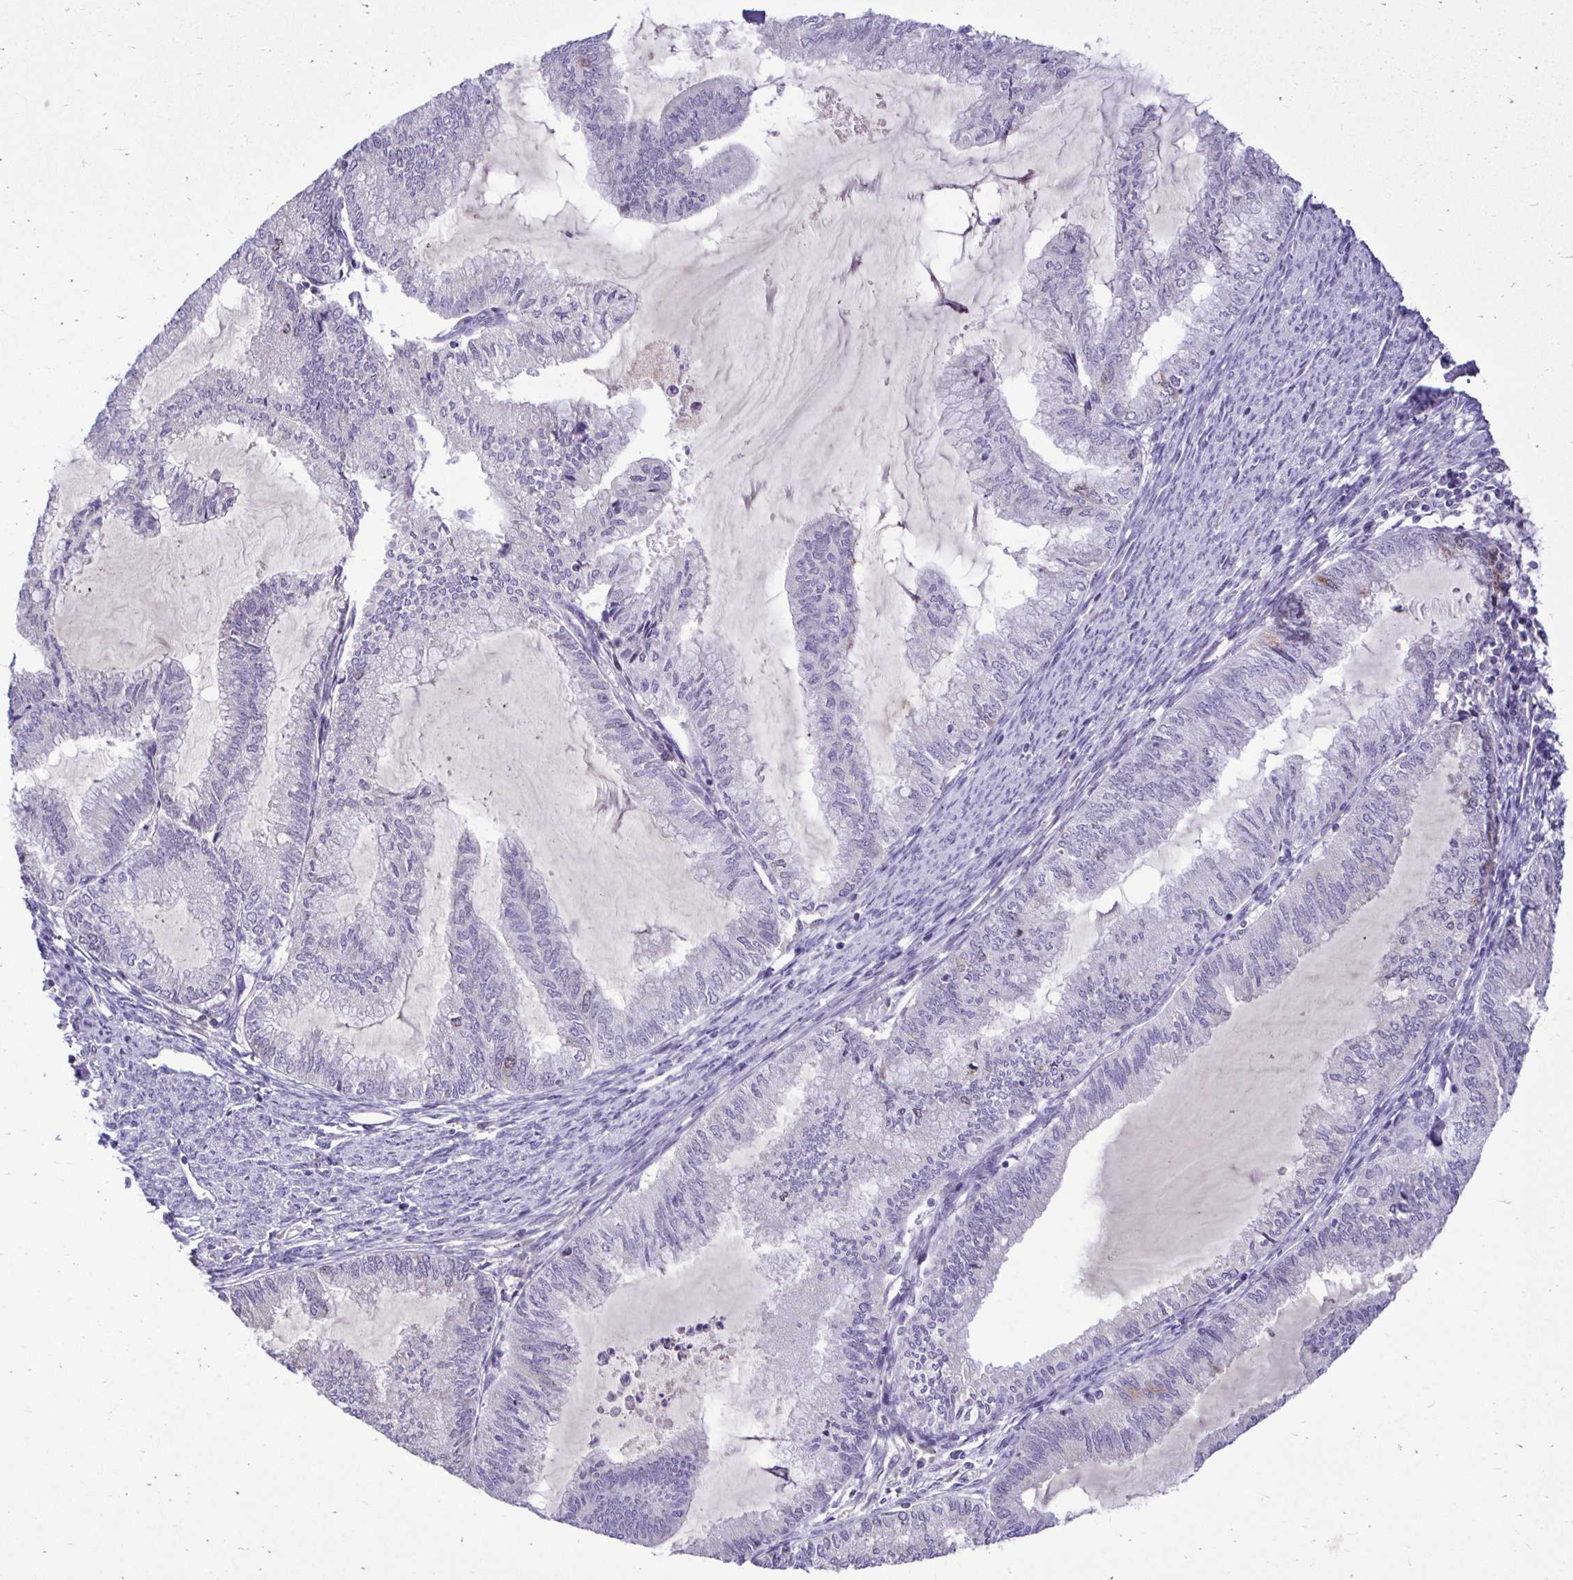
{"staining": {"intensity": "negative", "quantity": "none", "location": "none"}, "tissue": "endometrial cancer", "cell_type": "Tumor cells", "image_type": "cancer", "snomed": [{"axis": "morphology", "description": "Adenocarcinoma, NOS"}, {"axis": "topography", "description": "Endometrium"}], "caption": "IHC of human endometrial adenocarcinoma shows no expression in tumor cells.", "gene": "CDC20", "patient": {"sex": "female", "age": 79}}